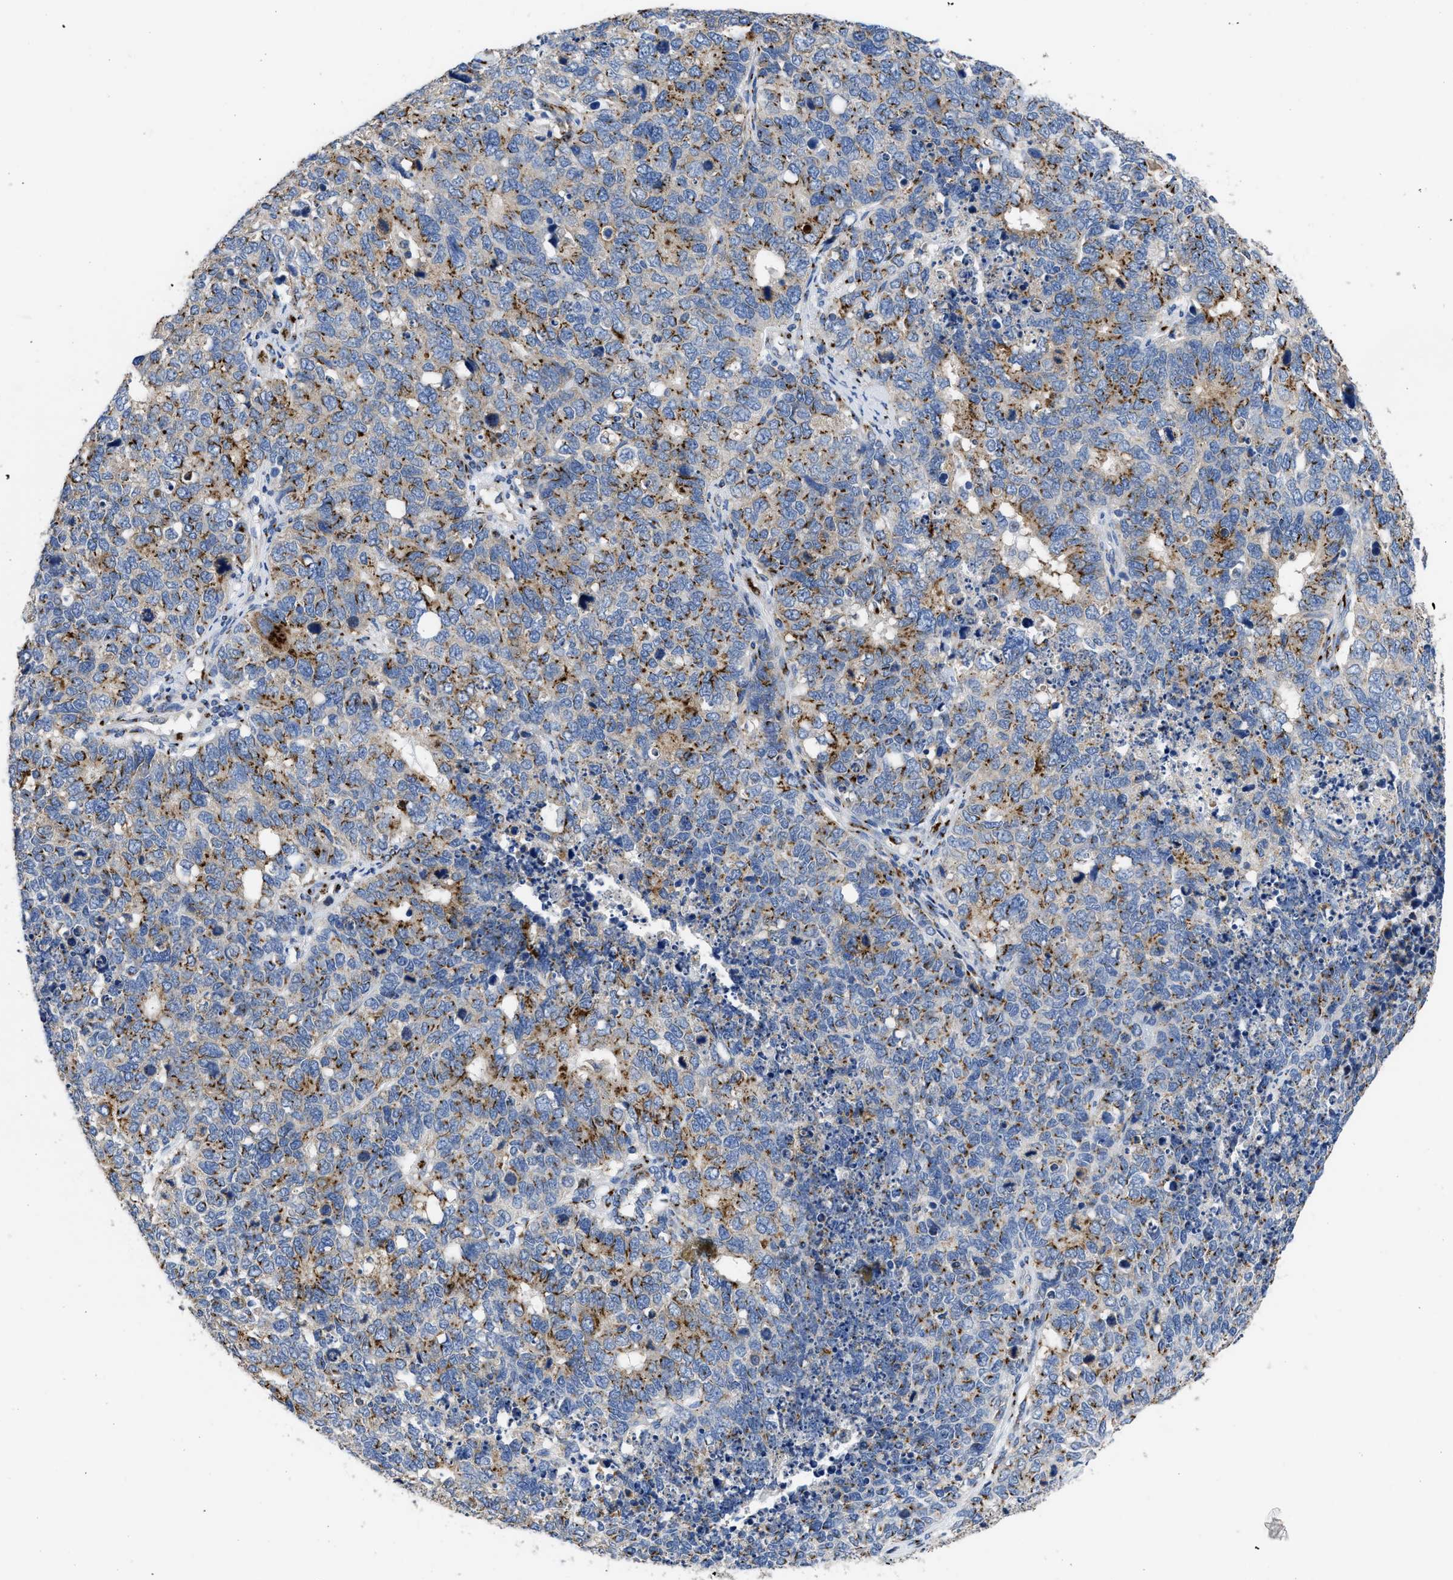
{"staining": {"intensity": "moderate", "quantity": ">75%", "location": "cytoplasmic/membranous"}, "tissue": "cervical cancer", "cell_type": "Tumor cells", "image_type": "cancer", "snomed": [{"axis": "morphology", "description": "Squamous cell carcinoma, NOS"}, {"axis": "topography", "description": "Cervix"}], "caption": "Squamous cell carcinoma (cervical) was stained to show a protein in brown. There is medium levels of moderate cytoplasmic/membranous staining in approximately >75% of tumor cells. (Brightfield microscopy of DAB IHC at high magnification).", "gene": "TMEM87A", "patient": {"sex": "female", "age": 63}}